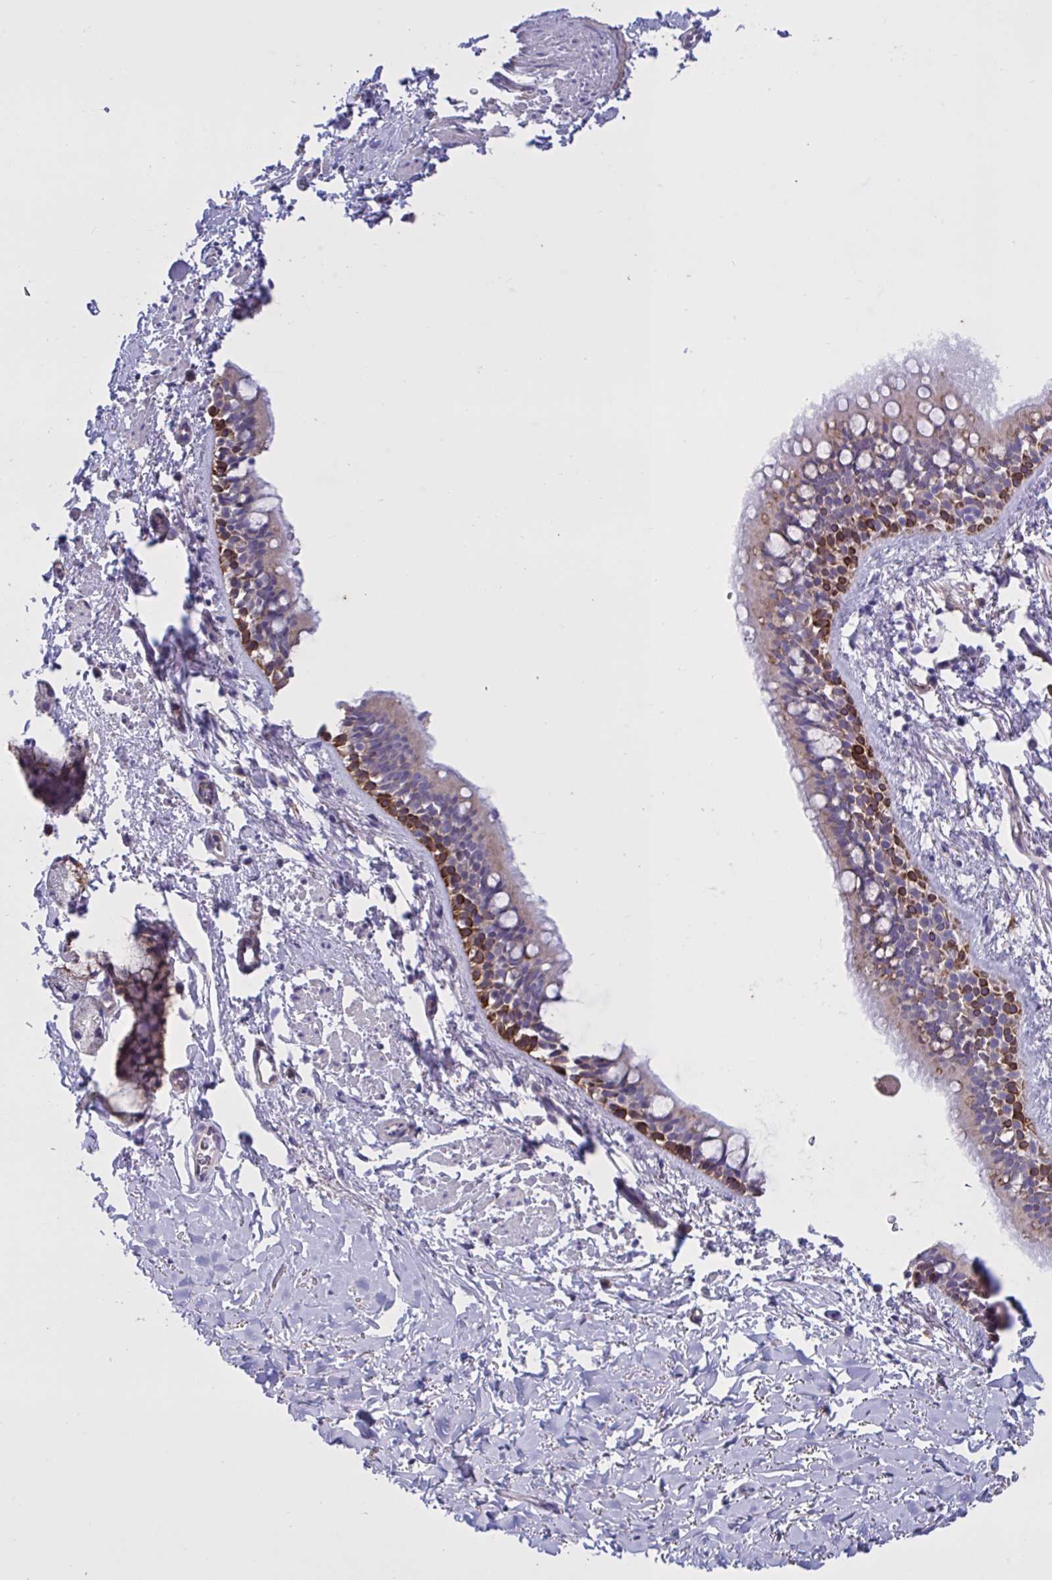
{"staining": {"intensity": "strong", "quantity": "<25%", "location": "cytoplasmic/membranous"}, "tissue": "bronchus", "cell_type": "Respiratory epithelial cells", "image_type": "normal", "snomed": [{"axis": "morphology", "description": "Normal tissue, NOS"}, {"axis": "topography", "description": "Lymph node"}, {"axis": "topography", "description": "Cartilage tissue"}, {"axis": "topography", "description": "Bronchus"}], "caption": "A medium amount of strong cytoplasmic/membranous staining is appreciated in about <25% of respiratory epithelial cells in benign bronchus.", "gene": "SLC66A1", "patient": {"sex": "female", "age": 70}}